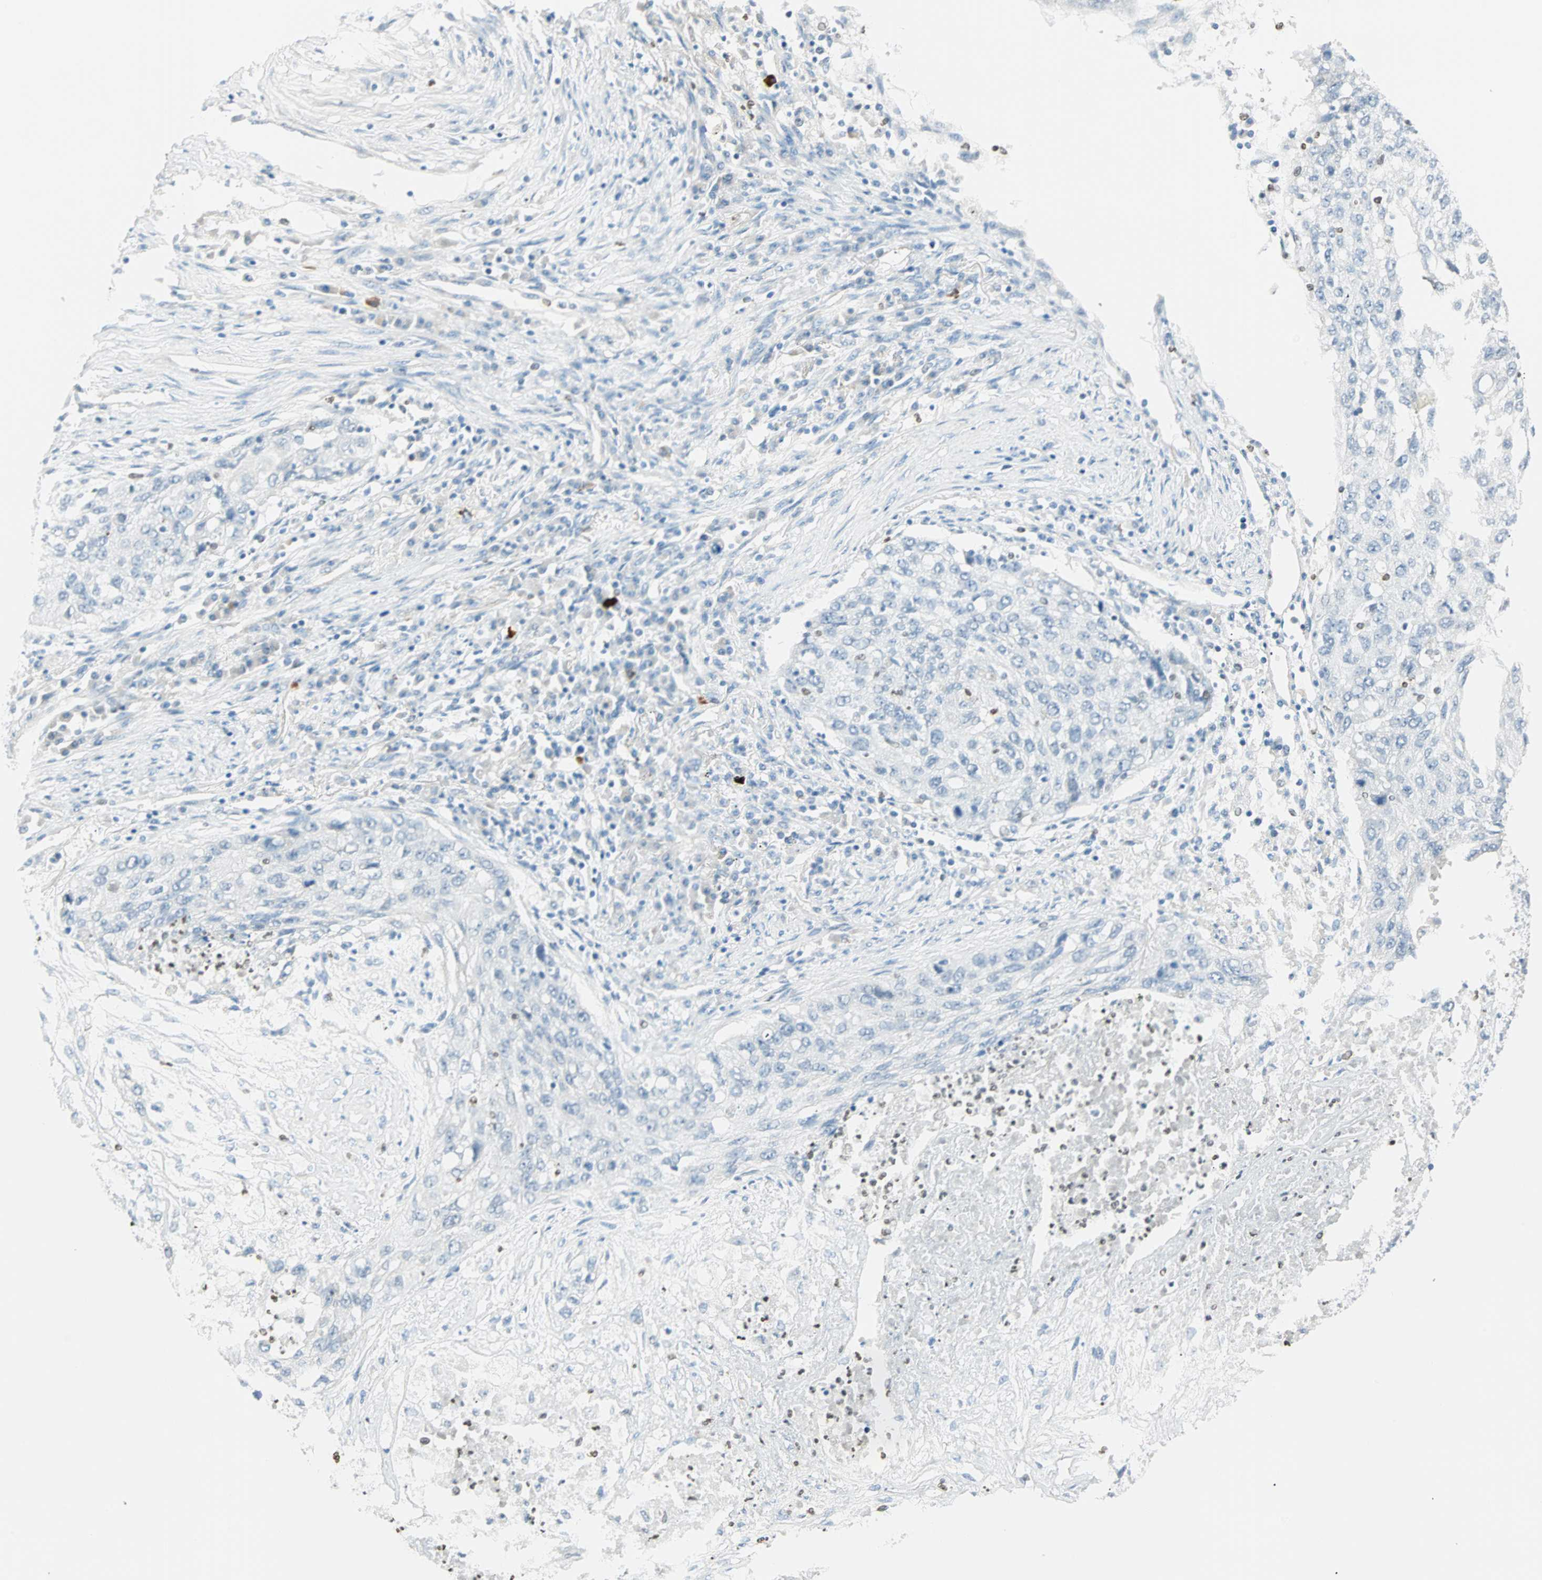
{"staining": {"intensity": "negative", "quantity": "none", "location": "none"}, "tissue": "lung cancer", "cell_type": "Tumor cells", "image_type": "cancer", "snomed": [{"axis": "morphology", "description": "Squamous cell carcinoma, NOS"}, {"axis": "topography", "description": "Lung"}], "caption": "IHC photomicrograph of squamous cell carcinoma (lung) stained for a protein (brown), which exhibits no expression in tumor cells.", "gene": "MLLT10", "patient": {"sex": "female", "age": 63}}